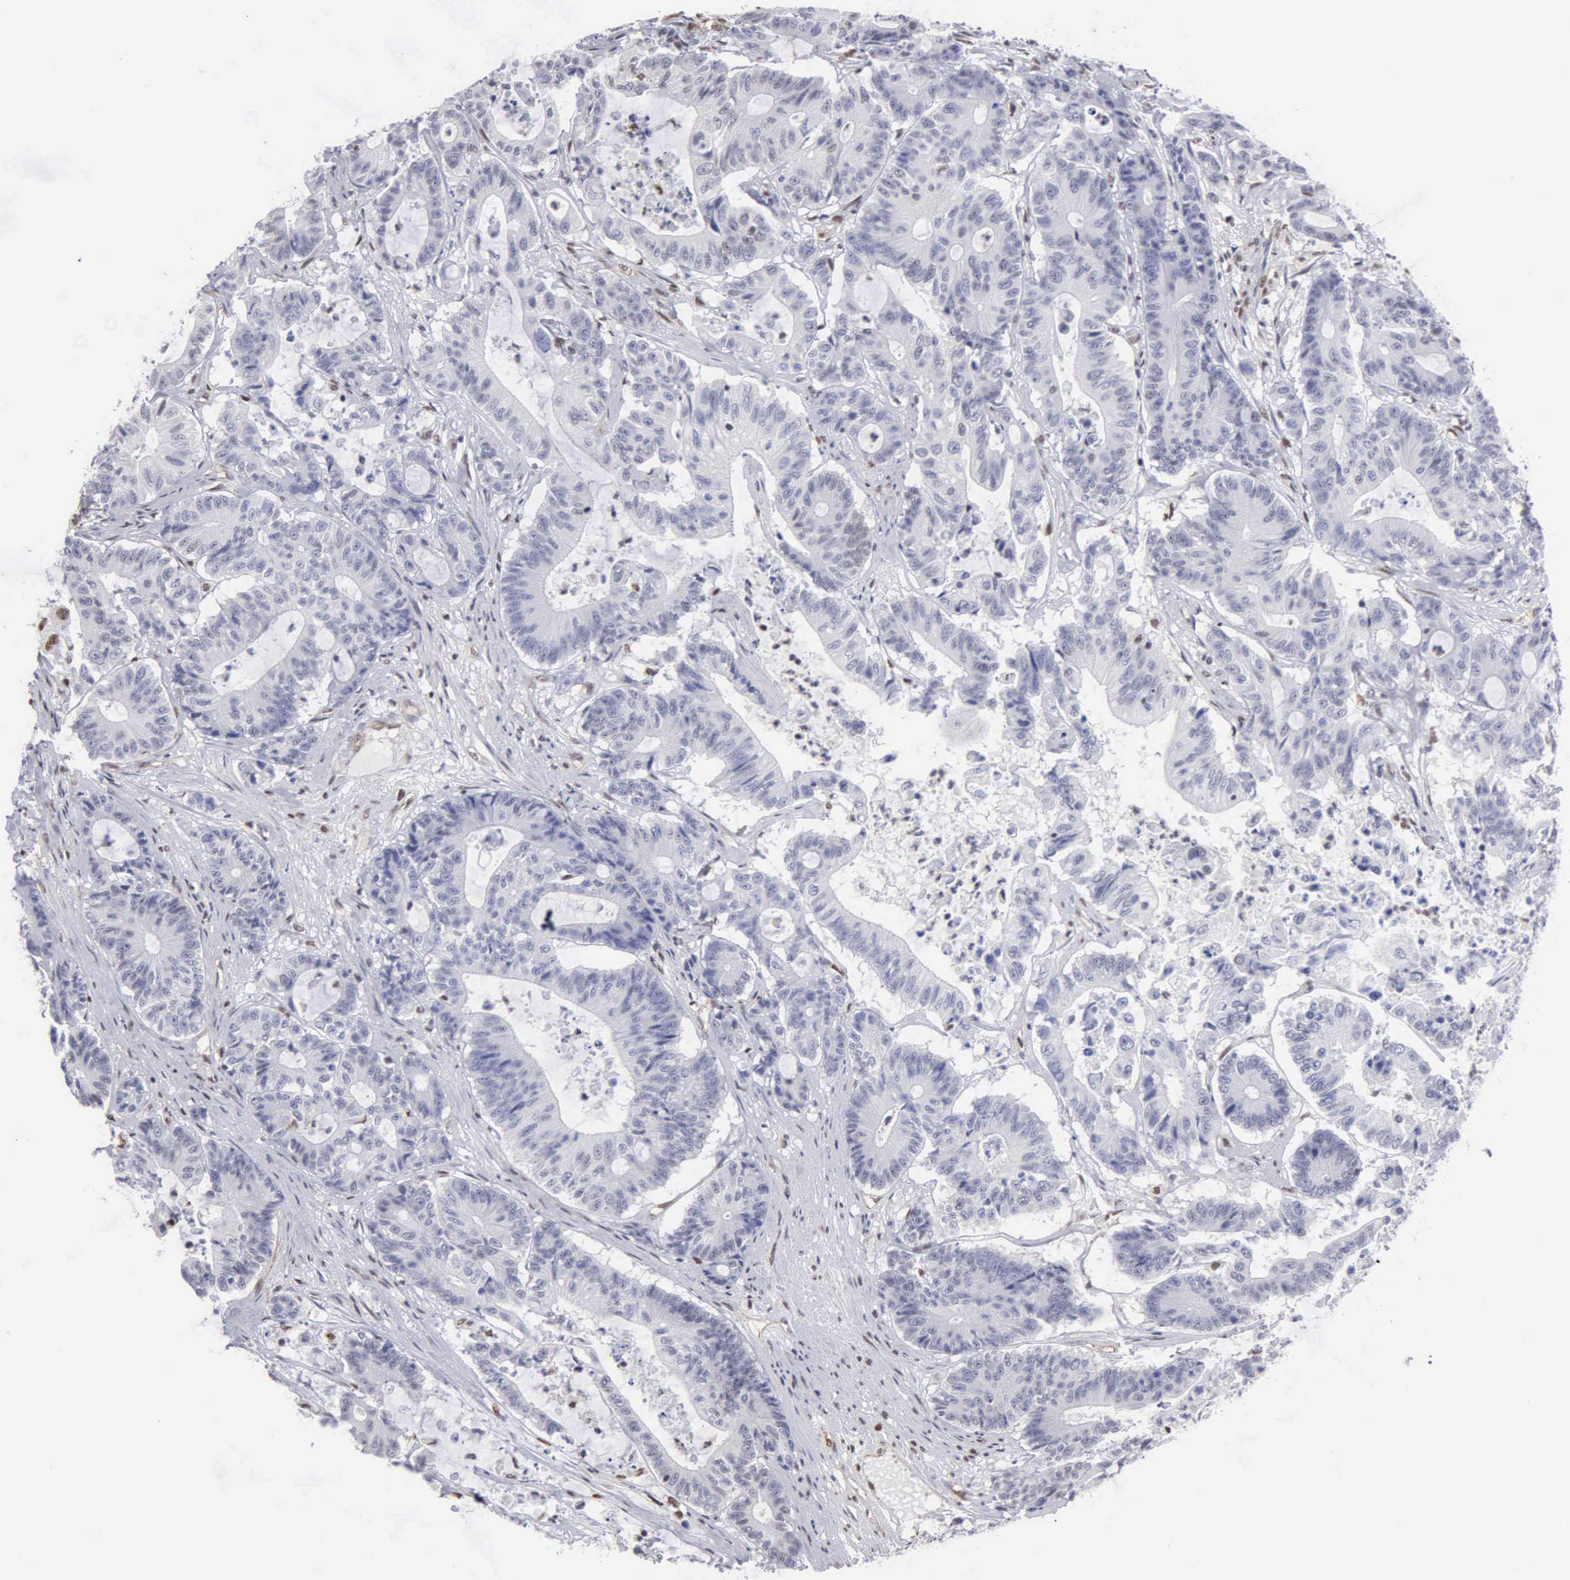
{"staining": {"intensity": "negative", "quantity": "none", "location": "none"}, "tissue": "colorectal cancer", "cell_type": "Tumor cells", "image_type": "cancer", "snomed": [{"axis": "morphology", "description": "Adenocarcinoma, NOS"}, {"axis": "topography", "description": "Colon"}], "caption": "High magnification brightfield microscopy of colorectal cancer (adenocarcinoma) stained with DAB (brown) and counterstained with hematoxylin (blue): tumor cells show no significant positivity.", "gene": "CCNG1", "patient": {"sex": "female", "age": 84}}